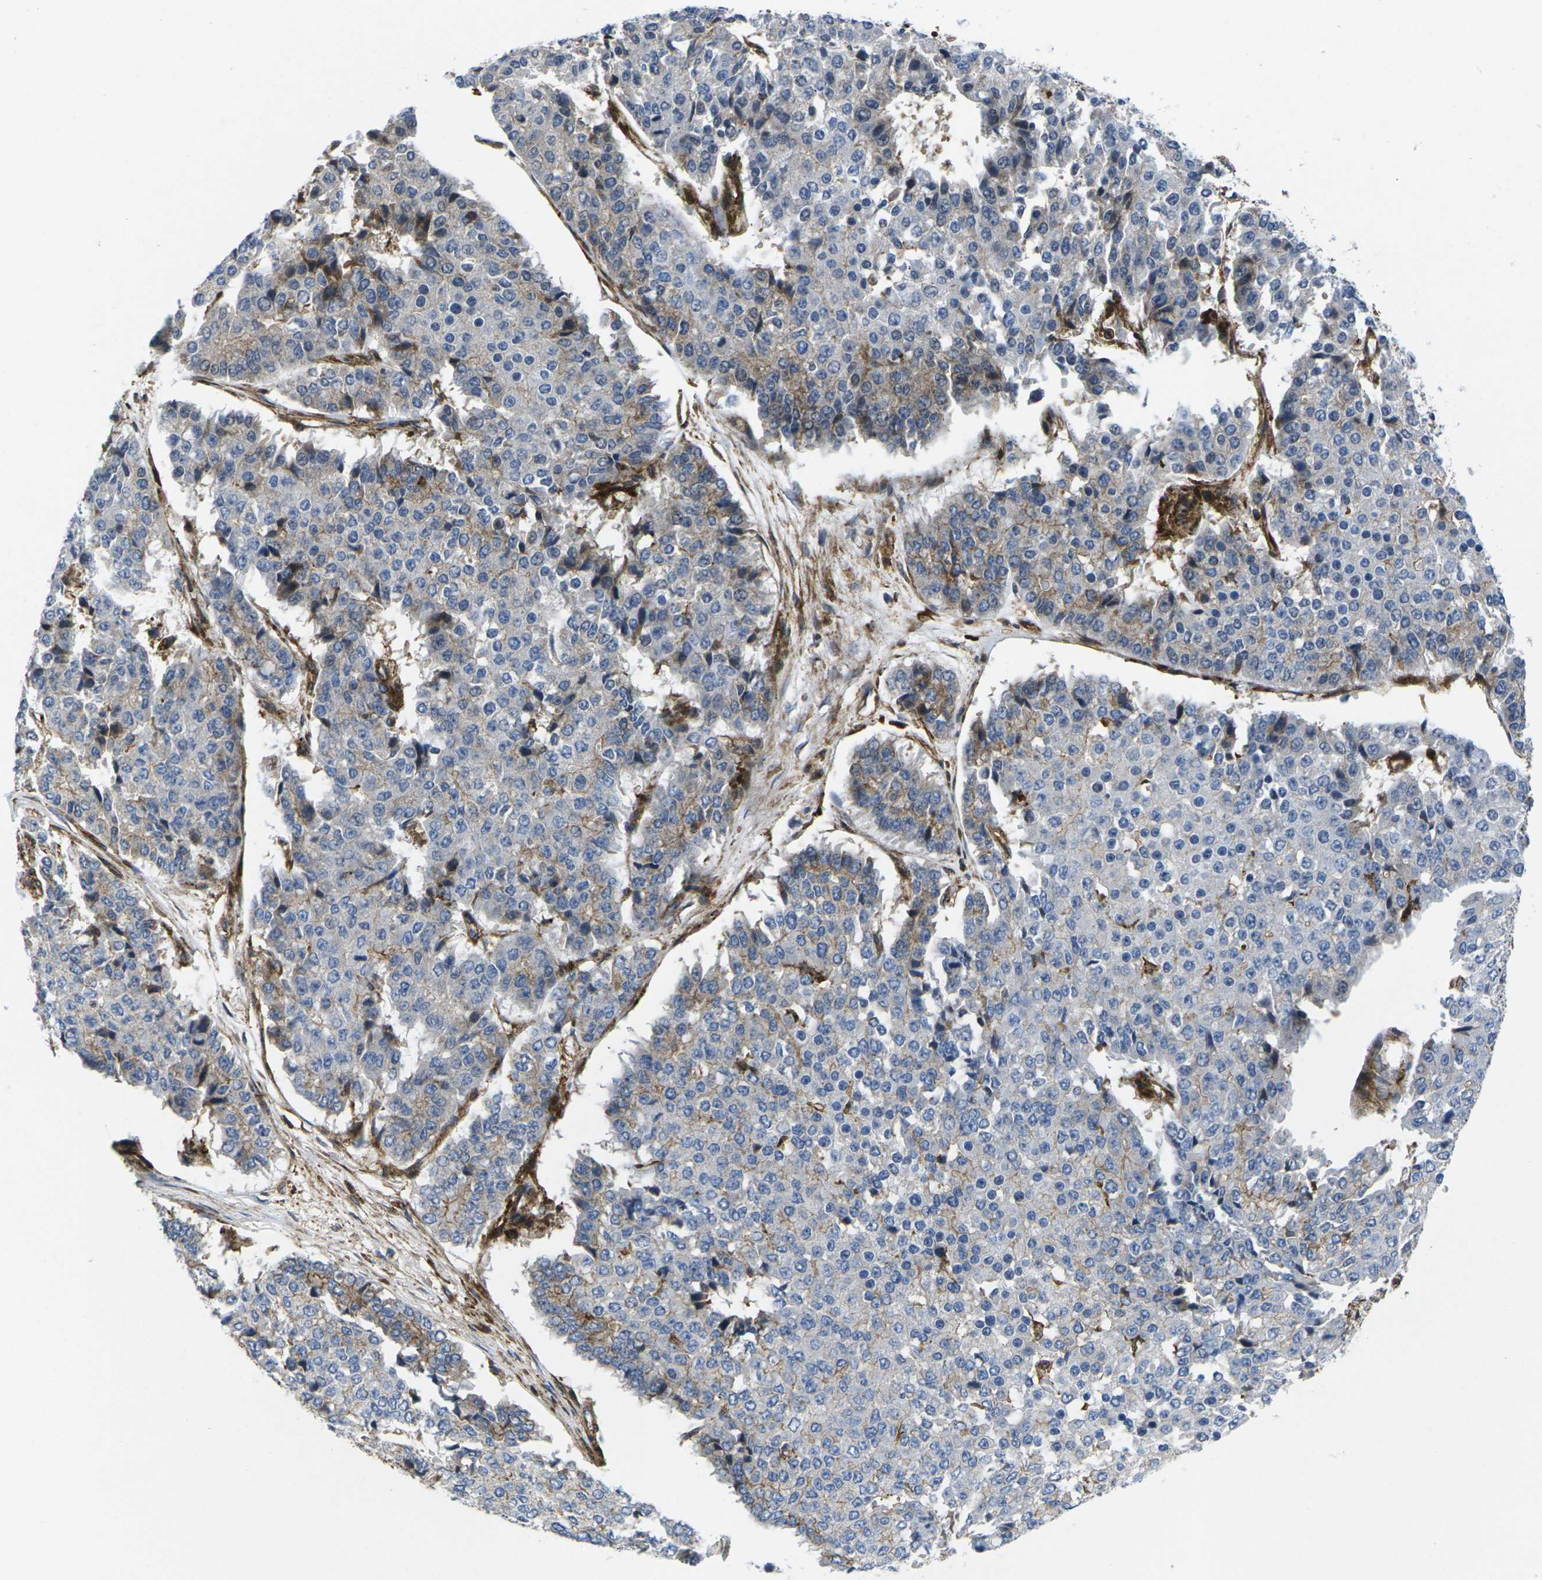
{"staining": {"intensity": "moderate", "quantity": "<25%", "location": "cytoplasmic/membranous"}, "tissue": "pancreatic cancer", "cell_type": "Tumor cells", "image_type": "cancer", "snomed": [{"axis": "morphology", "description": "Adenocarcinoma, NOS"}, {"axis": "topography", "description": "Pancreas"}], "caption": "A micrograph showing moderate cytoplasmic/membranous expression in about <25% of tumor cells in pancreatic cancer (adenocarcinoma), as visualized by brown immunohistochemical staining.", "gene": "IQGAP1", "patient": {"sex": "male", "age": 50}}